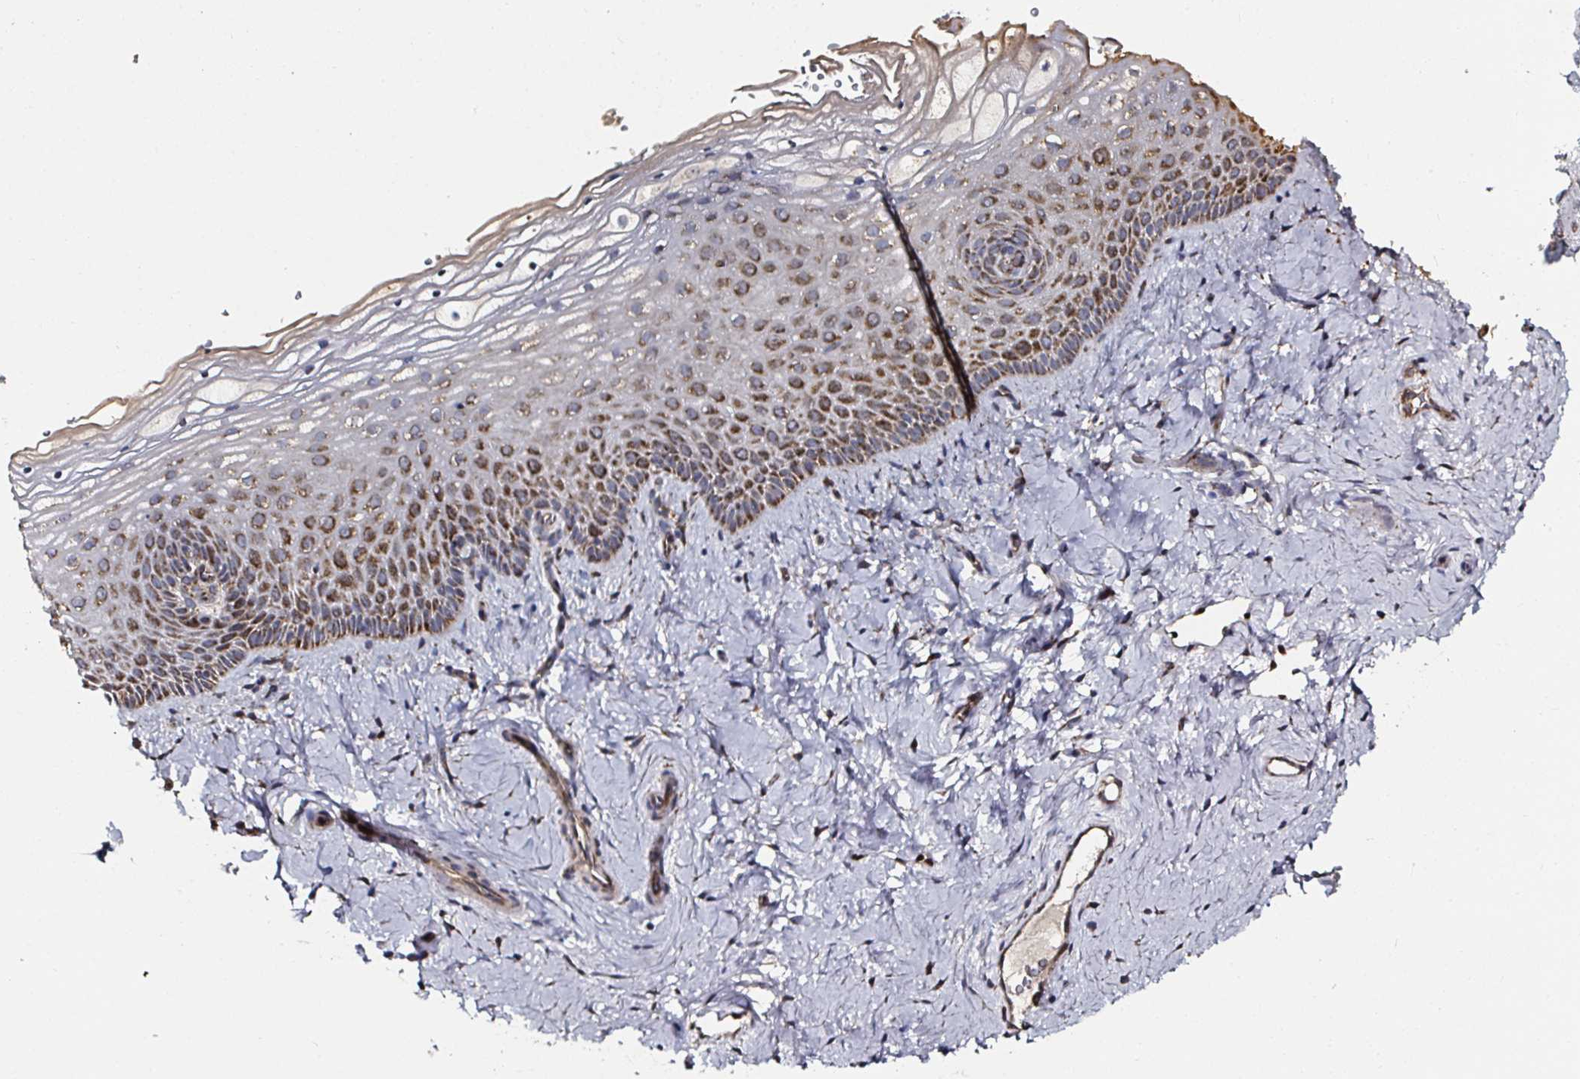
{"staining": {"intensity": "strong", "quantity": ">75%", "location": "cytoplasmic/membranous"}, "tissue": "vagina", "cell_type": "Squamous epithelial cells", "image_type": "normal", "snomed": [{"axis": "morphology", "description": "Normal tissue, NOS"}, {"axis": "topography", "description": "Vagina"}], "caption": "Brown immunohistochemical staining in benign vagina exhibits strong cytoplasmic/membranous expression in approximately >75% of squamous epithelial cells. The protein is shown in brown color, while the nuclei are stained blue.", "gene": "ATAD3A", "patient": {"sex": "female", "age": 51}}